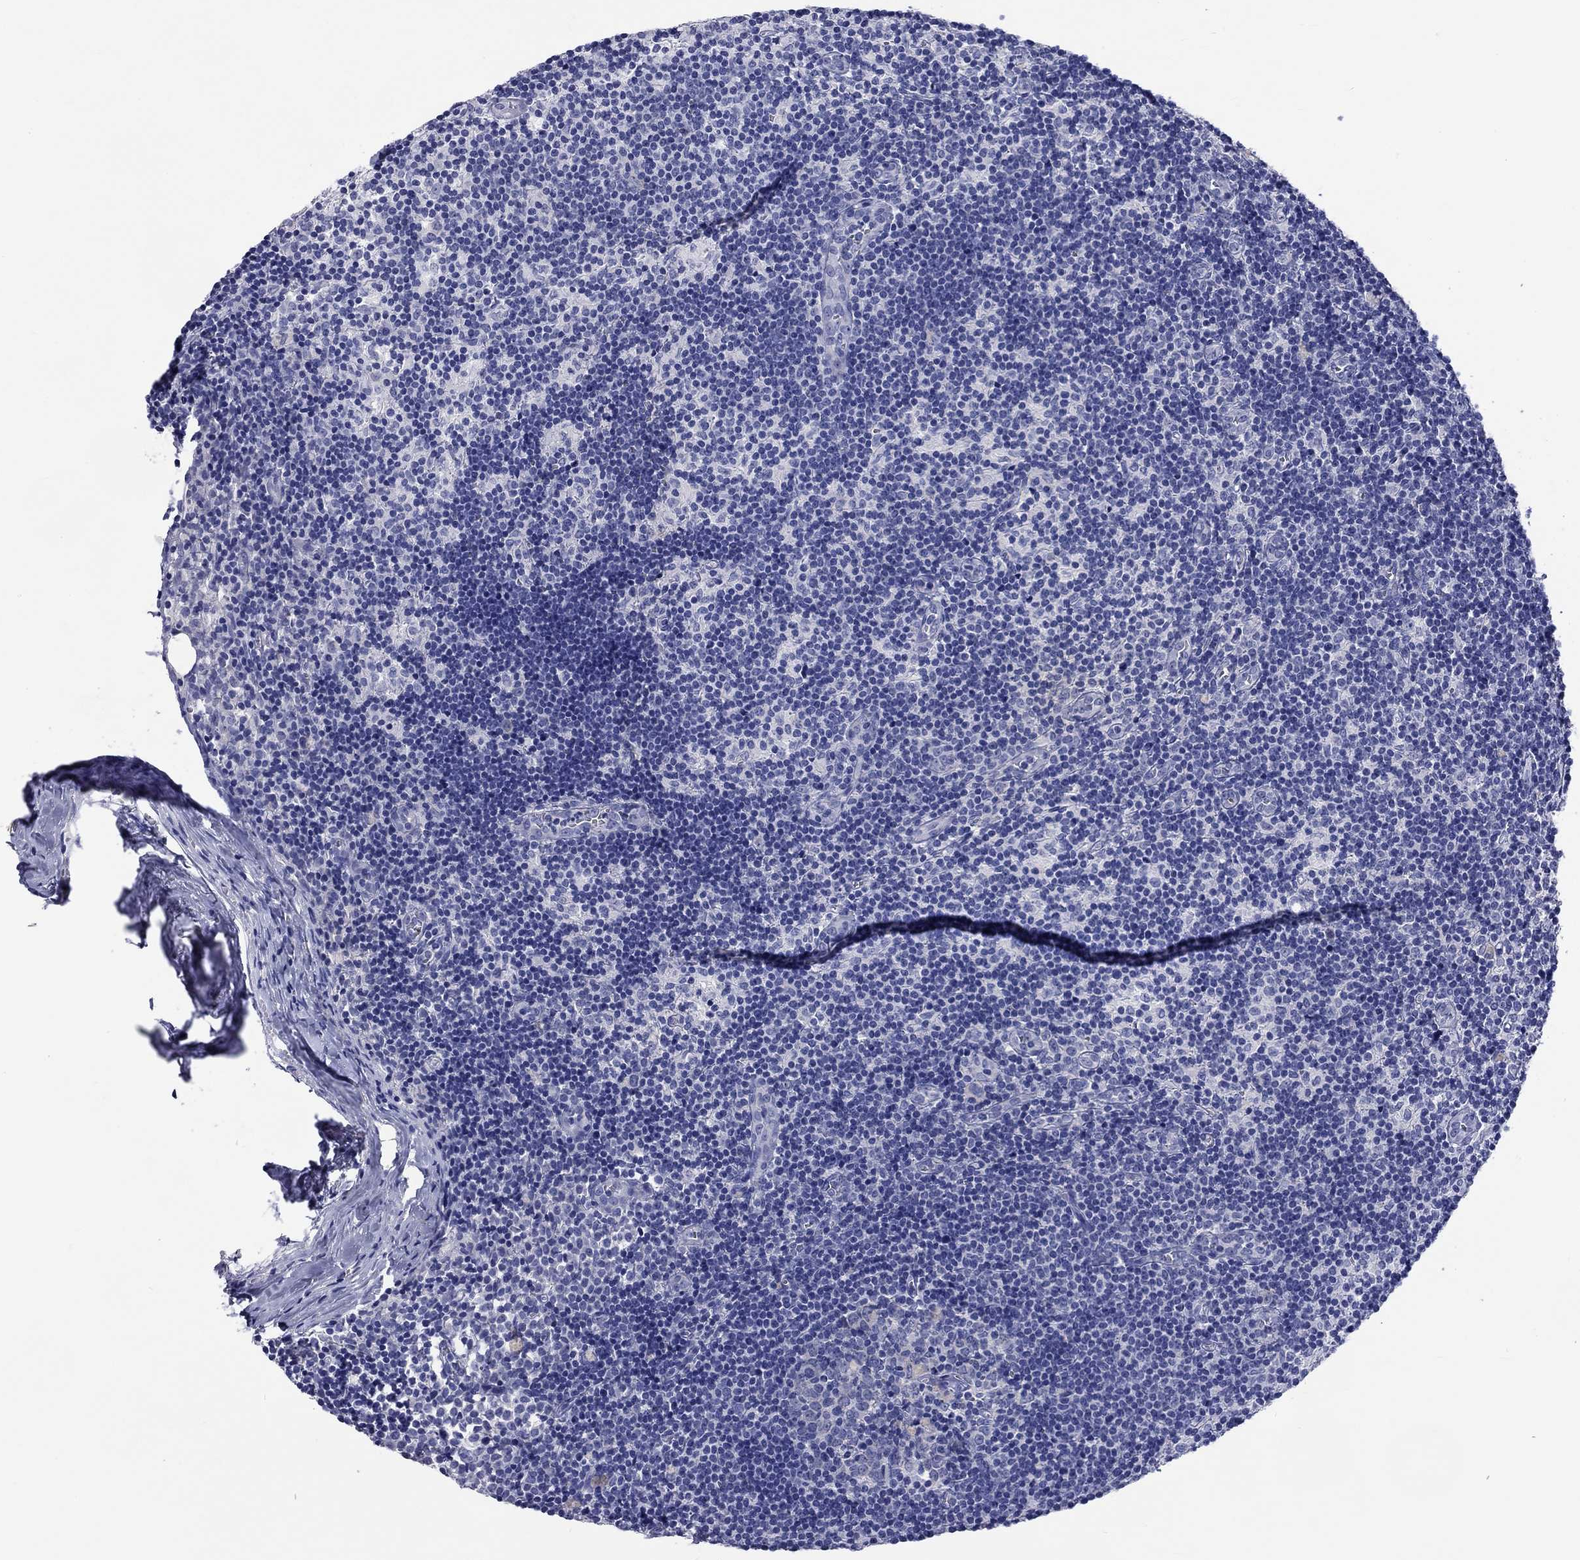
{"staining": {"intensity": "moderate", "quantity": "<25%", "location": "cytoplasmic/membranous"}, "tissue": "lymph node", "cell_type": "Germinal center cells", "image_type": "normal", "snomed": [{"axis": "morphology", "description": "Normal tissue, NOS"}, {"axis": "topography", "description": "Lymph node"}], "caption": "This histopathology image demonstrates unremarkable lymph node stained with immunohistochemistry (IHC) to label a protein in brown. The cytoplasmic/membranous of germinal center cells show moderate positivity for the protein. Nuclei are counter-stained blue.", "gene": "CERS1", "patient": {"sex": "female", "age": 52}}